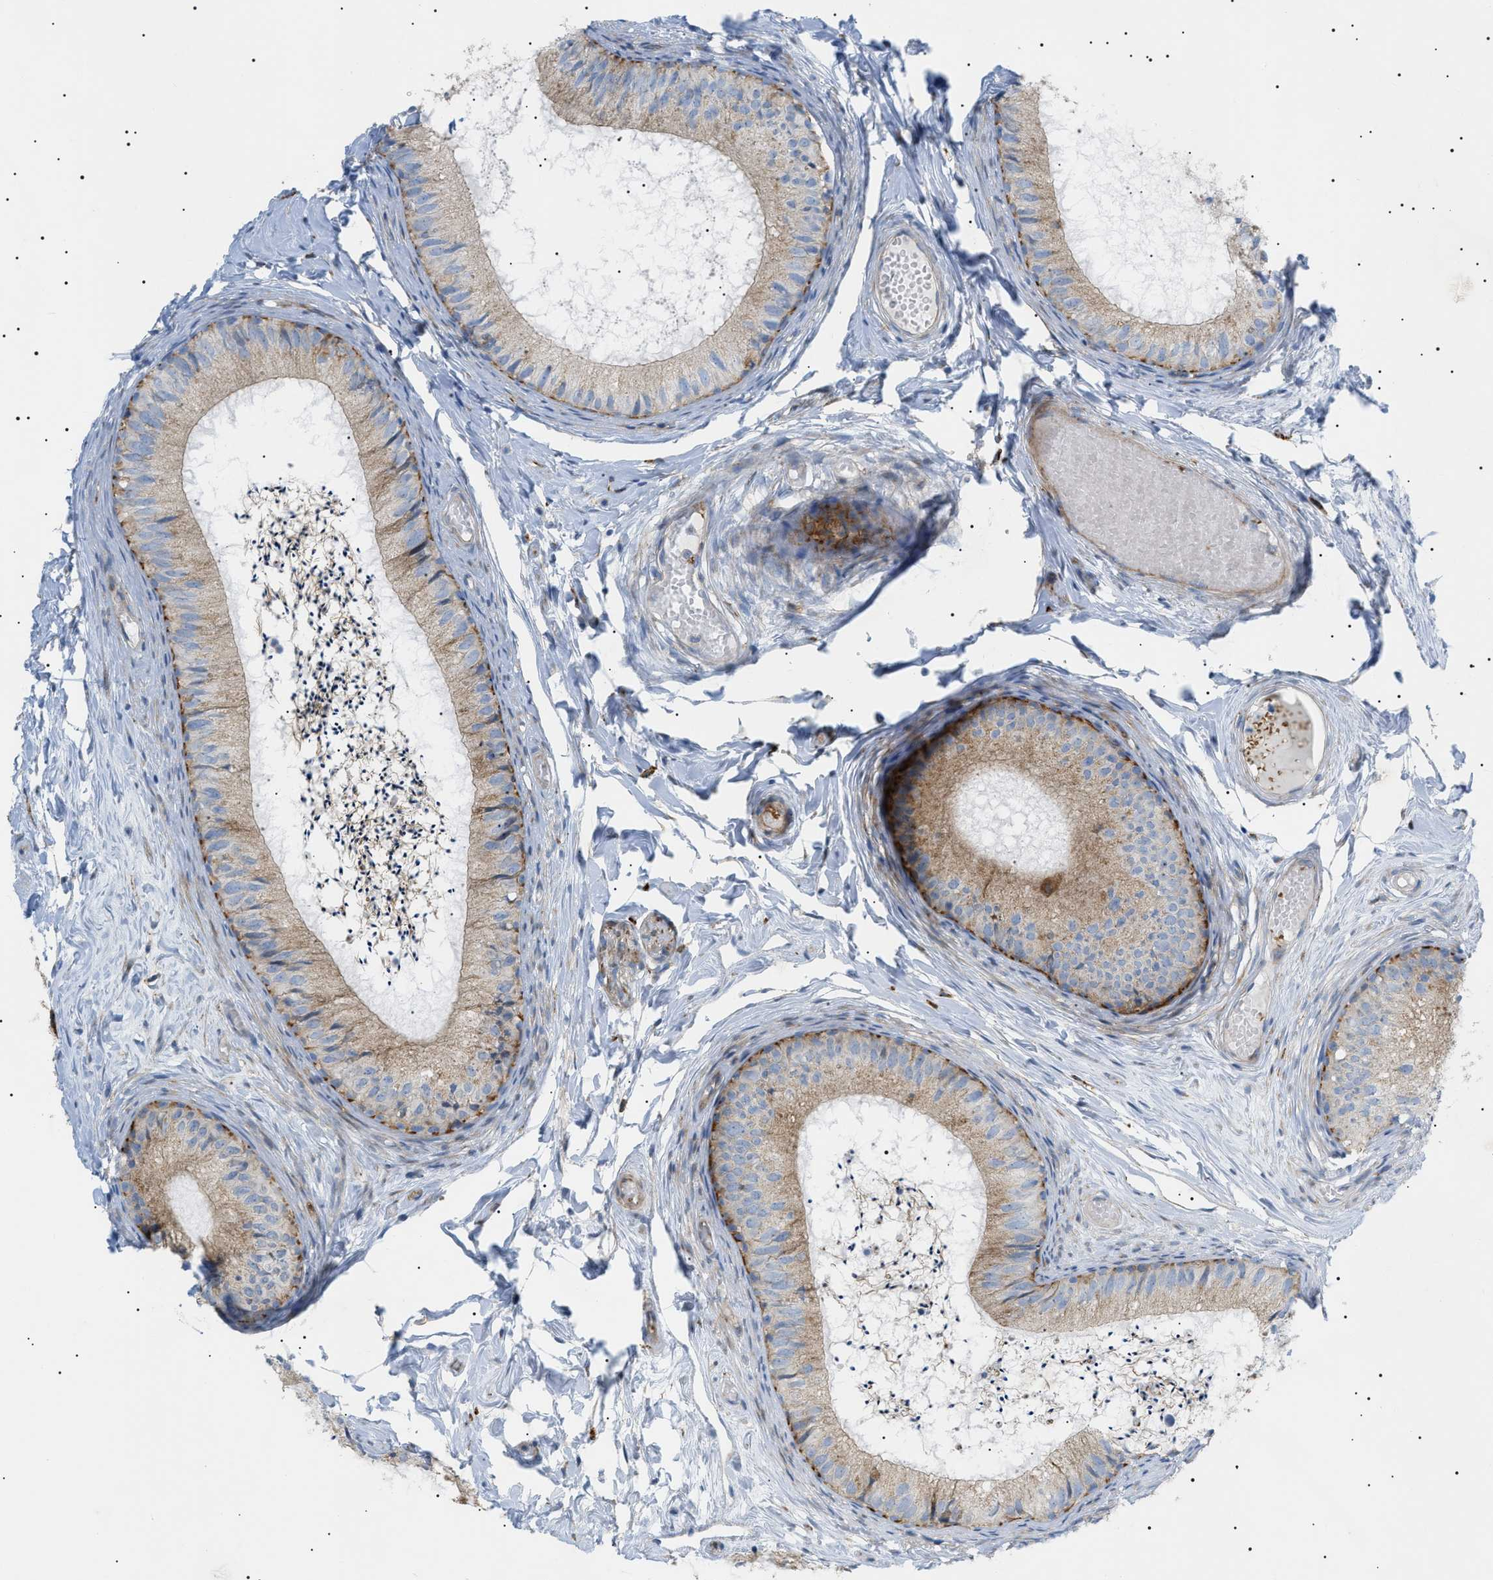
{"staining": {"intensity": "weak", "quantity": "25%-75%", "location": "cytoplasmic/membranous"}, "tissue": "epididymis", "cell_type": "Glandular cells", "image_type": "normal", "snomed": [{"axis": "morphology", "description": "Normal tissue, NOS"}, {"axis": "topography", "description": "Epididymis"}], "caption": "Protein expression by immunohistochemistry displays weak cytoplasmic/membranous positivity in about 25%-75% of glandular cells in unremarkable epididymis.", "gene": "SFXN5", "patient": {"sex": "male", "age": 46}}